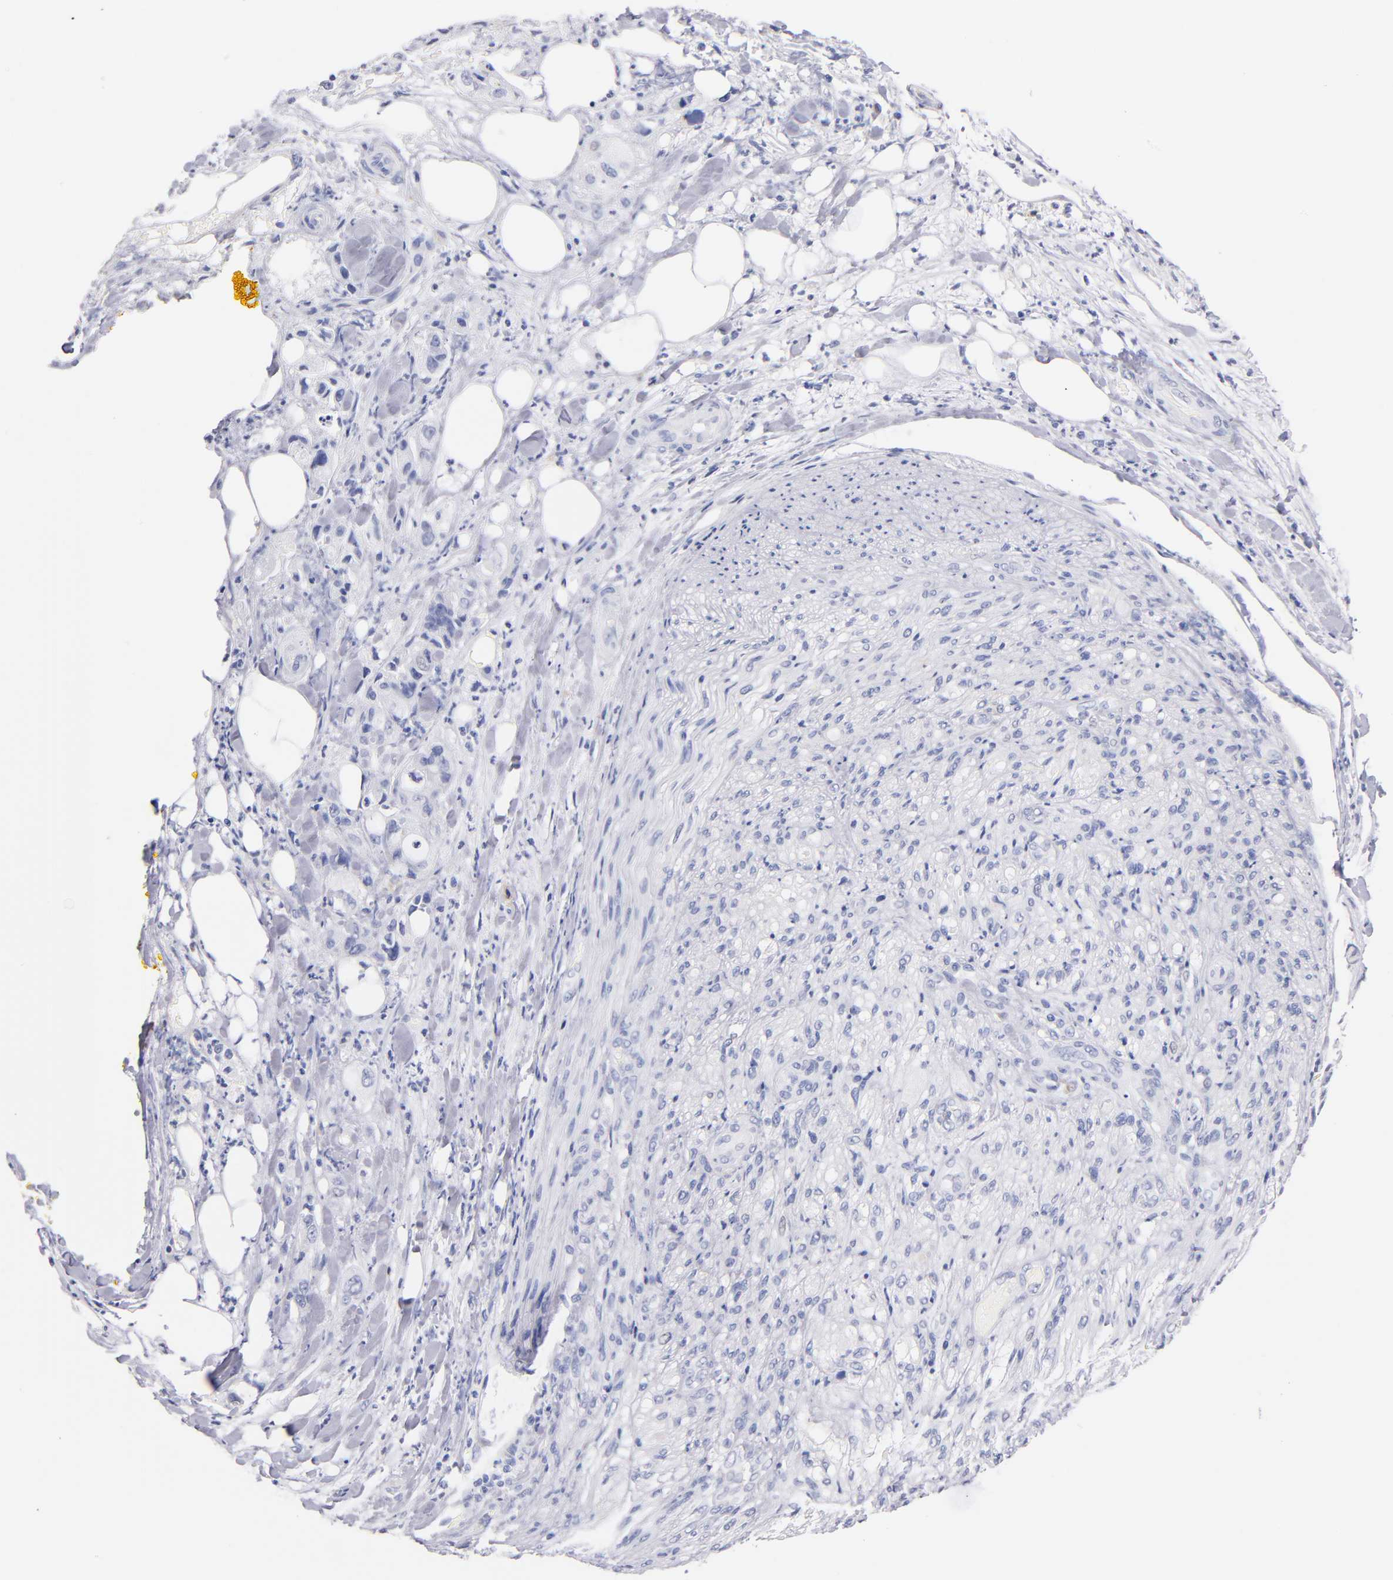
{"staining": {"intensity": "negative", "quantity": "none", "location": "none"}, "tissue": "pancreatic cancer", "cell_type": "Tumor cells", "image_type": "cancer", "snomed": [{"axis": "morphology", "description": "Adenocarcinoma, NOS"}, {"axis": "topography", "description": "Pancreas"}], "caption": "Adenocarcinoma (pancreatic) stained for a protein using immunohistochemistry (IHC) demonstrates no positivity tumor cells.", "gene": "KIT", "patient": {"sex": "male", "age": 70}}